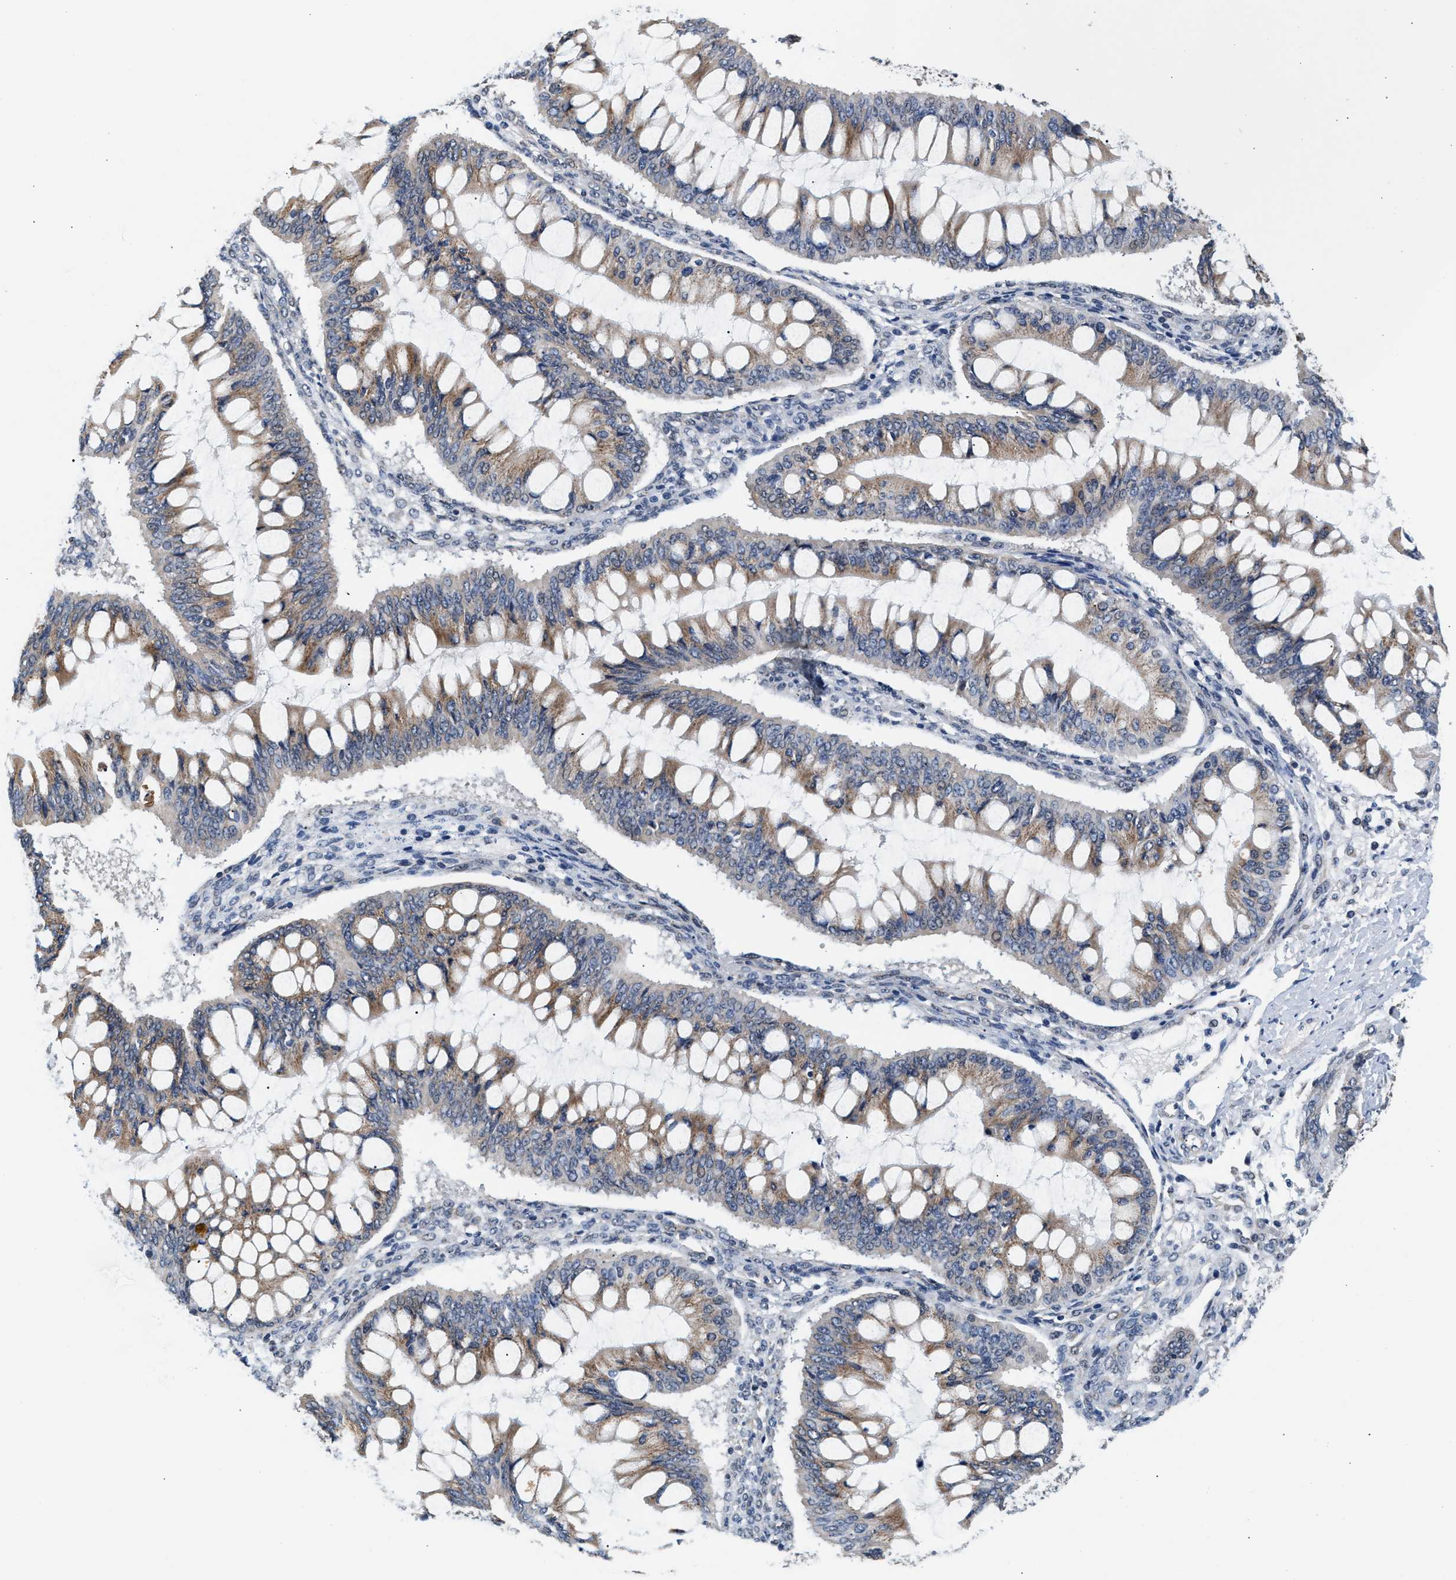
{"staining": {"intensity": "weak", "quantity": ">75%", "location": "cytoplasmic/membranous"}, "tissue": "ovarian cancer", "cell_type": "Tumor cells", "image_type": "cancer", "snomed": [{"axis": "morphology", "description": "Cystadenocarcinoma, mucinous, NOS"}, {"axis": "topography", "description": "Ovary"}], "caption": "Human ovarian mucinous cystadenocarcinoma stained with a protein marker reveals weak staining in tumor cells.", "gene": "KCNMB2", "patient": {"sex": "female", "age": 73}}